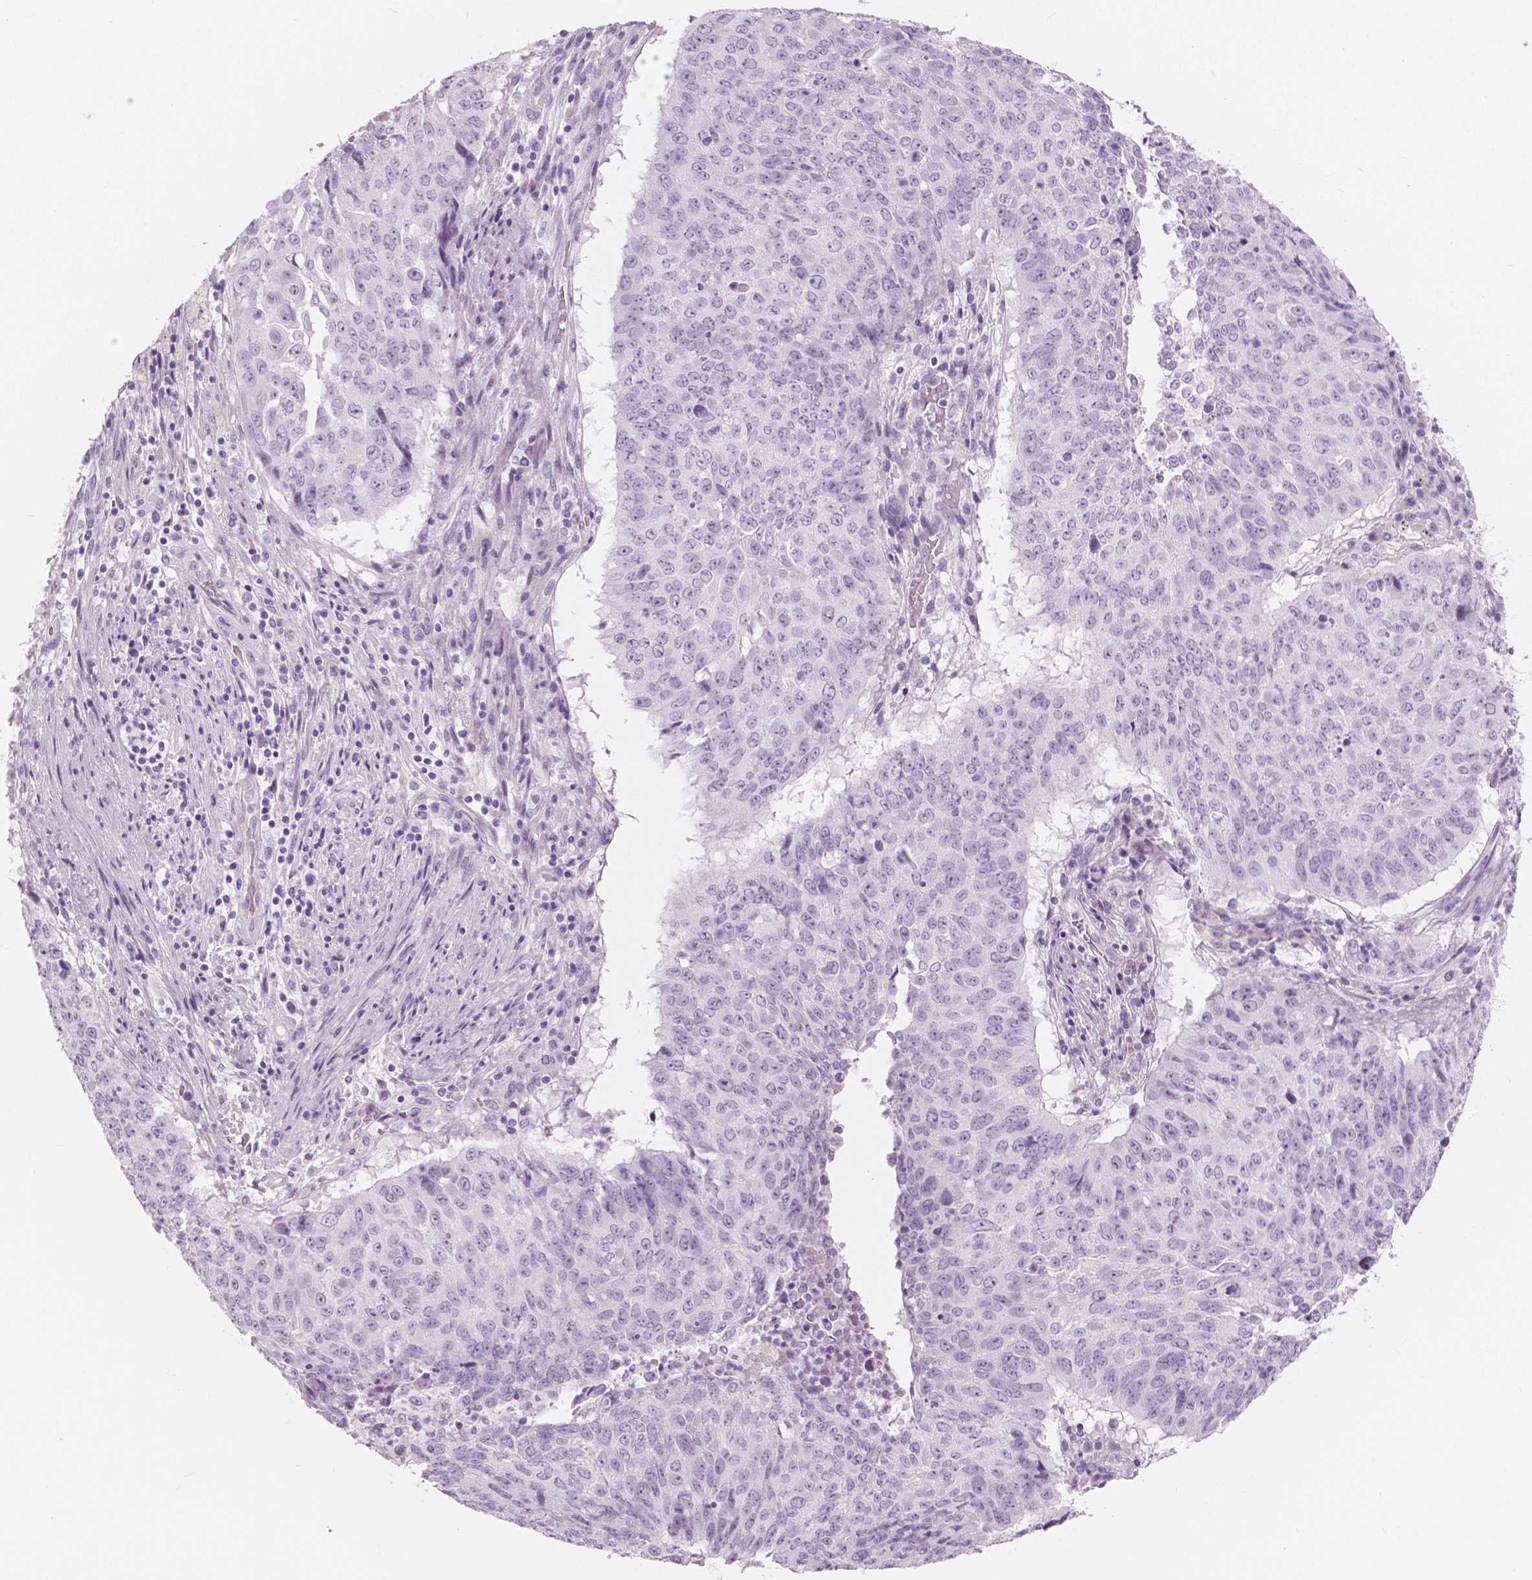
{"staining": {"intensity": "negative", "quantity": "none", "location": "none"}, "tissue": "lung cancer", "cell_type": "Tumor cells", "image_type": "cancer", "snomed": [{"axis": "morphology", "description": "Normal tissue, NOS"}, {"axis": "morphology", "description": "Squamous cell carcinoma, NOS"}, {"axis": "topography", "description": "Bronchus"}, {"axis": "topography", "description": "Lung"}], "caption": "This micrograph is of squamous cell carcinoma (lung) stained with IHC to label a protein in brown with the nuclei are counter-stained blue. There is no positivity in tumor cells.", "gene": "A4GNT", "patient": {"sex": "male", "age": 64}}